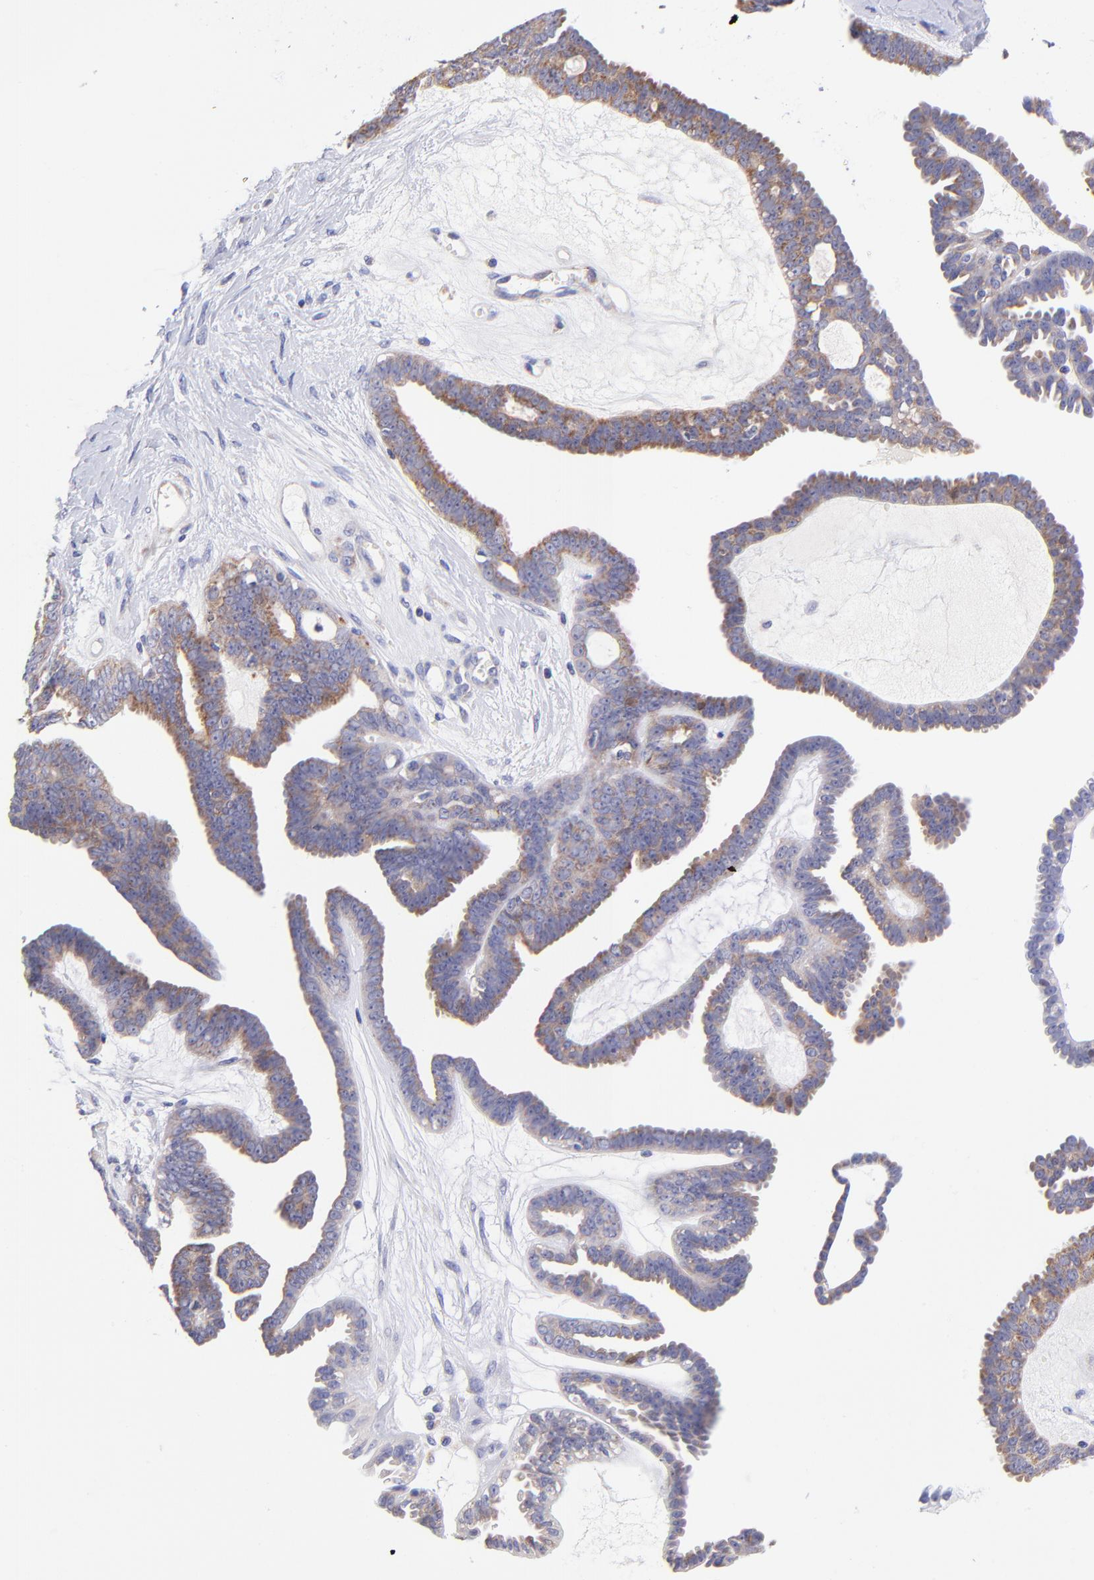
{"staining": {"intensity": "moderate", "quantity": "25%-75%", "location": "cytoplasmic/membranous"}, "tissue": "ovarian cancer", "cell_type": "Tumor cells", "image_type": "cancer", "snomed": [{"axis": "morphology", "description": "Cystadenocarcinoma, serous, NOS"}, {"axis": "topography", "description": "Ovary"}], "caption": "Protein staining of ovarian cancer (serous cystadenocarcinoma) tissue exhibits moderate cytoplasmic/membranous staining in about 25%-75% of tumor cells. Immunohistochemistry stains the protein of interest in brown and the nuclei are stained blue.", "gene": "NDUFB7", "patient": {"sex": "female", "age": 71}}